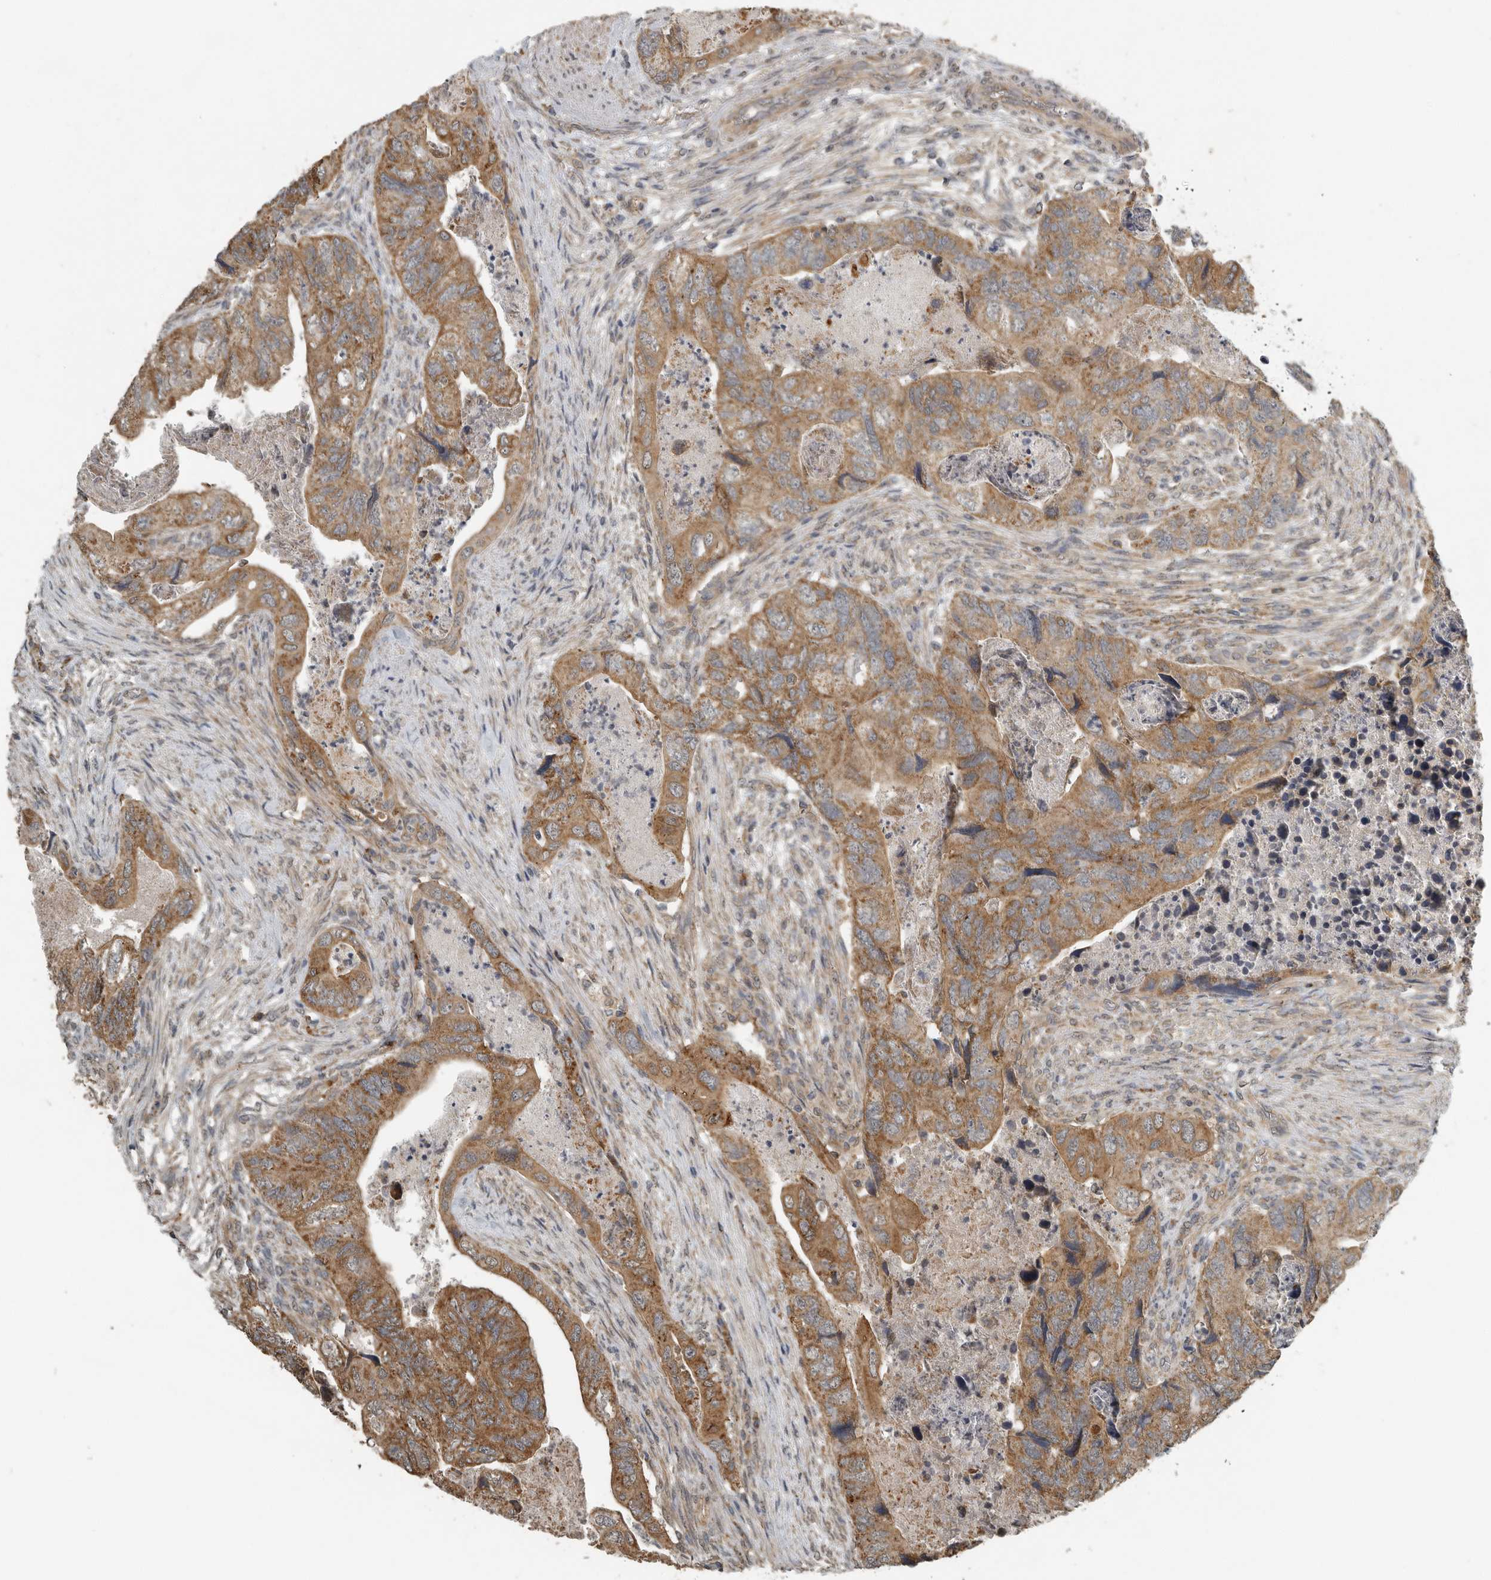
{"staining": {"intensity": "moderate", "quantity": ">75%", "location": "cytoplasmic/membranous"}, "tissue": "colorectal cancer", "cell_type": "Tumor cells", "image_type": "cancer", "snomed": [{"axis": "morphology", "description": "Adenocarcinoma, NOS"}, {"axis": "topography", "description": "Rectum"}], "caption": "About >75% of tumor cells in colorectal adenocarcinoma display moderate cytoplasmic/membranous protein expression as visualized by brown immunohistochemical staining.", "gene": "AFAP1", "patient": {"sex": "male", "age": 63}}